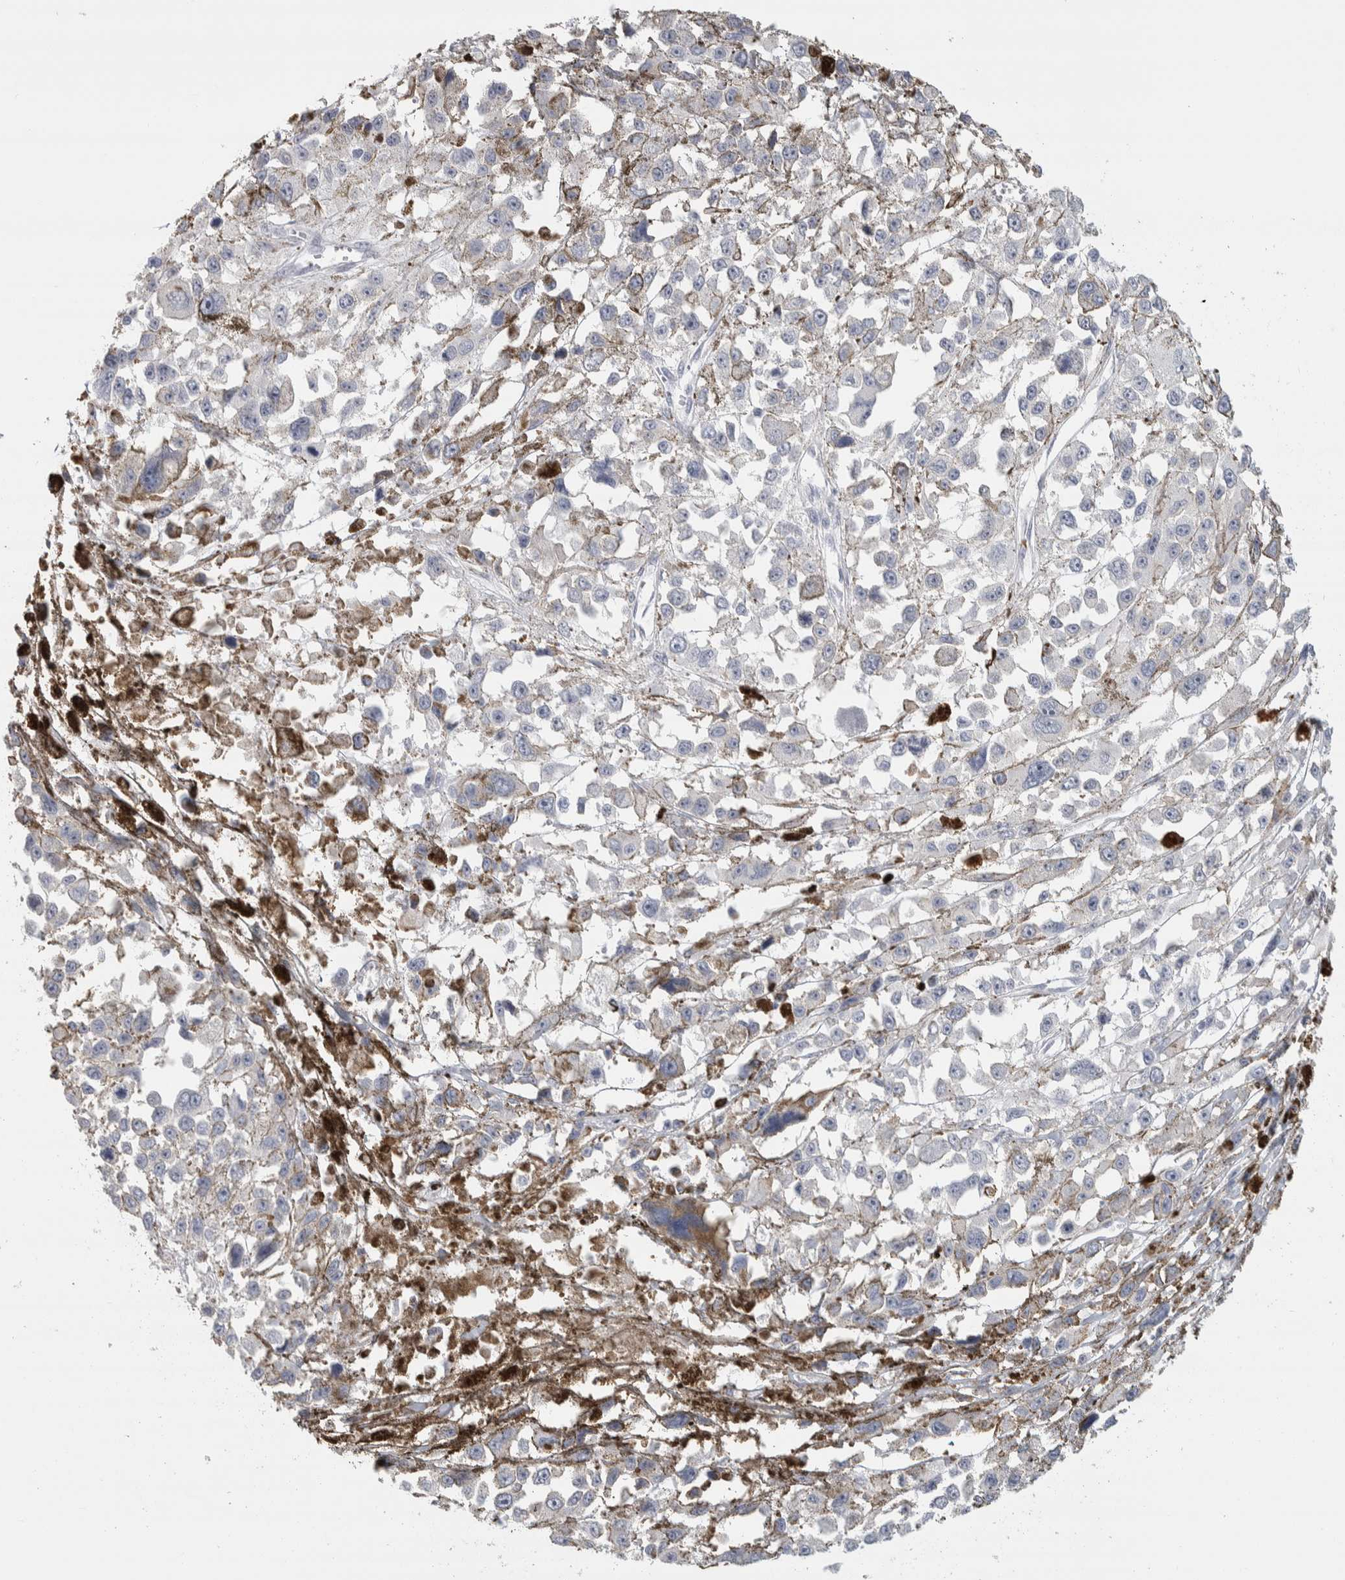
{"staining": {"intensity": "negative", "quantity": "none", "location": "none"}, "tissue": "melanoma", "cell_type": "Tumor cells", "image_type": "cancer", "snomed": [{"axis": "morphology", "description": "Malignant melanoma, Metastatic site"}, {"axis": "topography", "description": "Lymph node"}], "caption": "An immunohistochemistry photomicrograph of malignant melanoma (metastatic site) is shown. There is no staining in tumor cells of malignant melanoma (metastatic site).", "gene": "DCXR", "patient": {"sex": "male", "age": 59}}